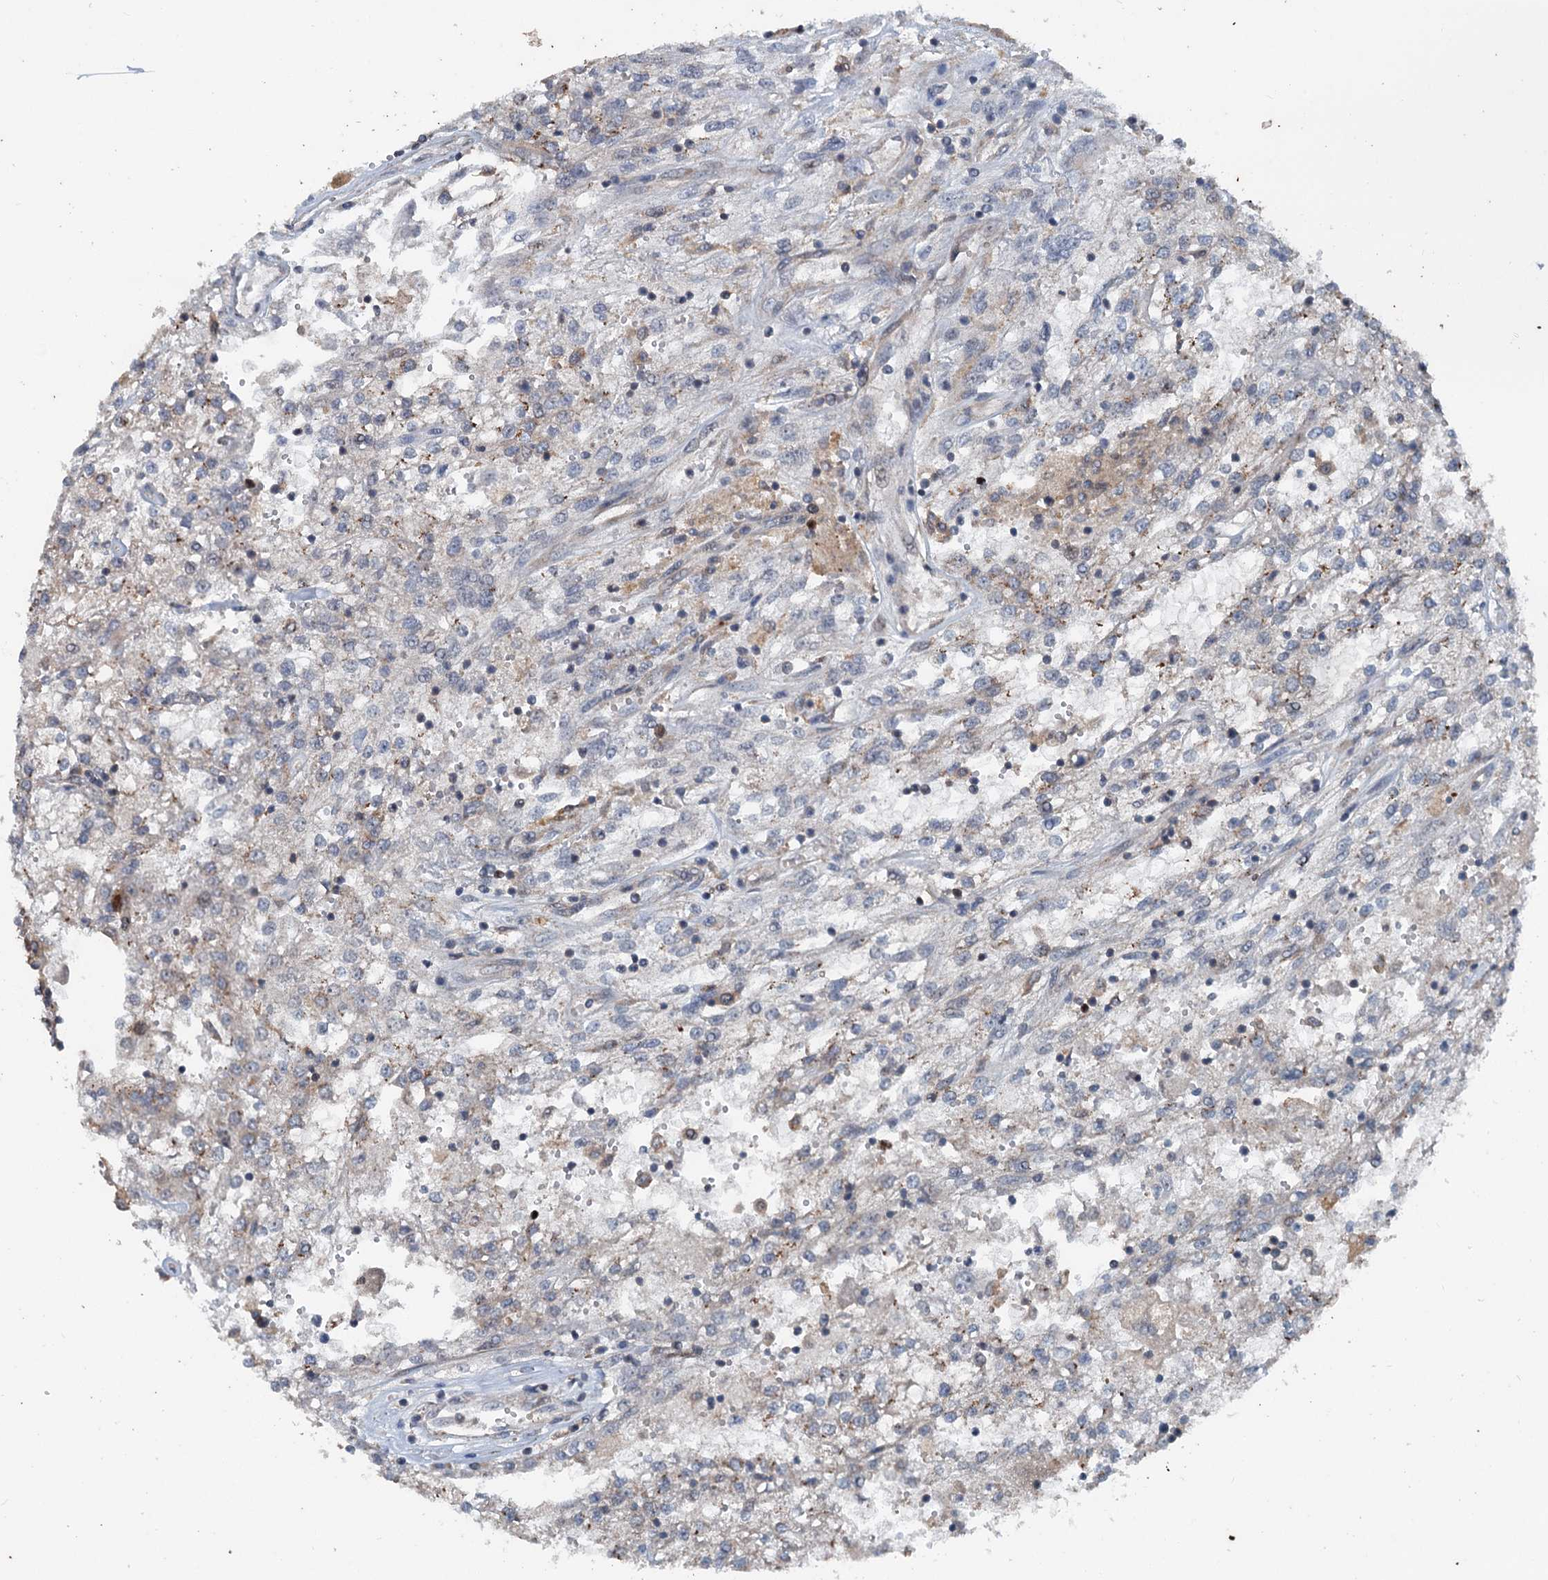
{"staining": {"intensity": "weak", "quantity": "<25%", "location": "cytoplasmic/membranous"}, "tissue": "renal cancer", "cell_type": "Tumor cells", "image_type": "cancer", "snomed": [{"axis": "morphology", "description": "Adenocarcinoma, NOS"}, {"axis": "topography", "description": "Kidney"}], "caption": "Adenocarcinoma (renal) stained for a protein using immunohistochemistry (IHC) displays no positivity tumor cells.", "gene": "TEDC1", "patient": {"sex": "female", "age": 52}}